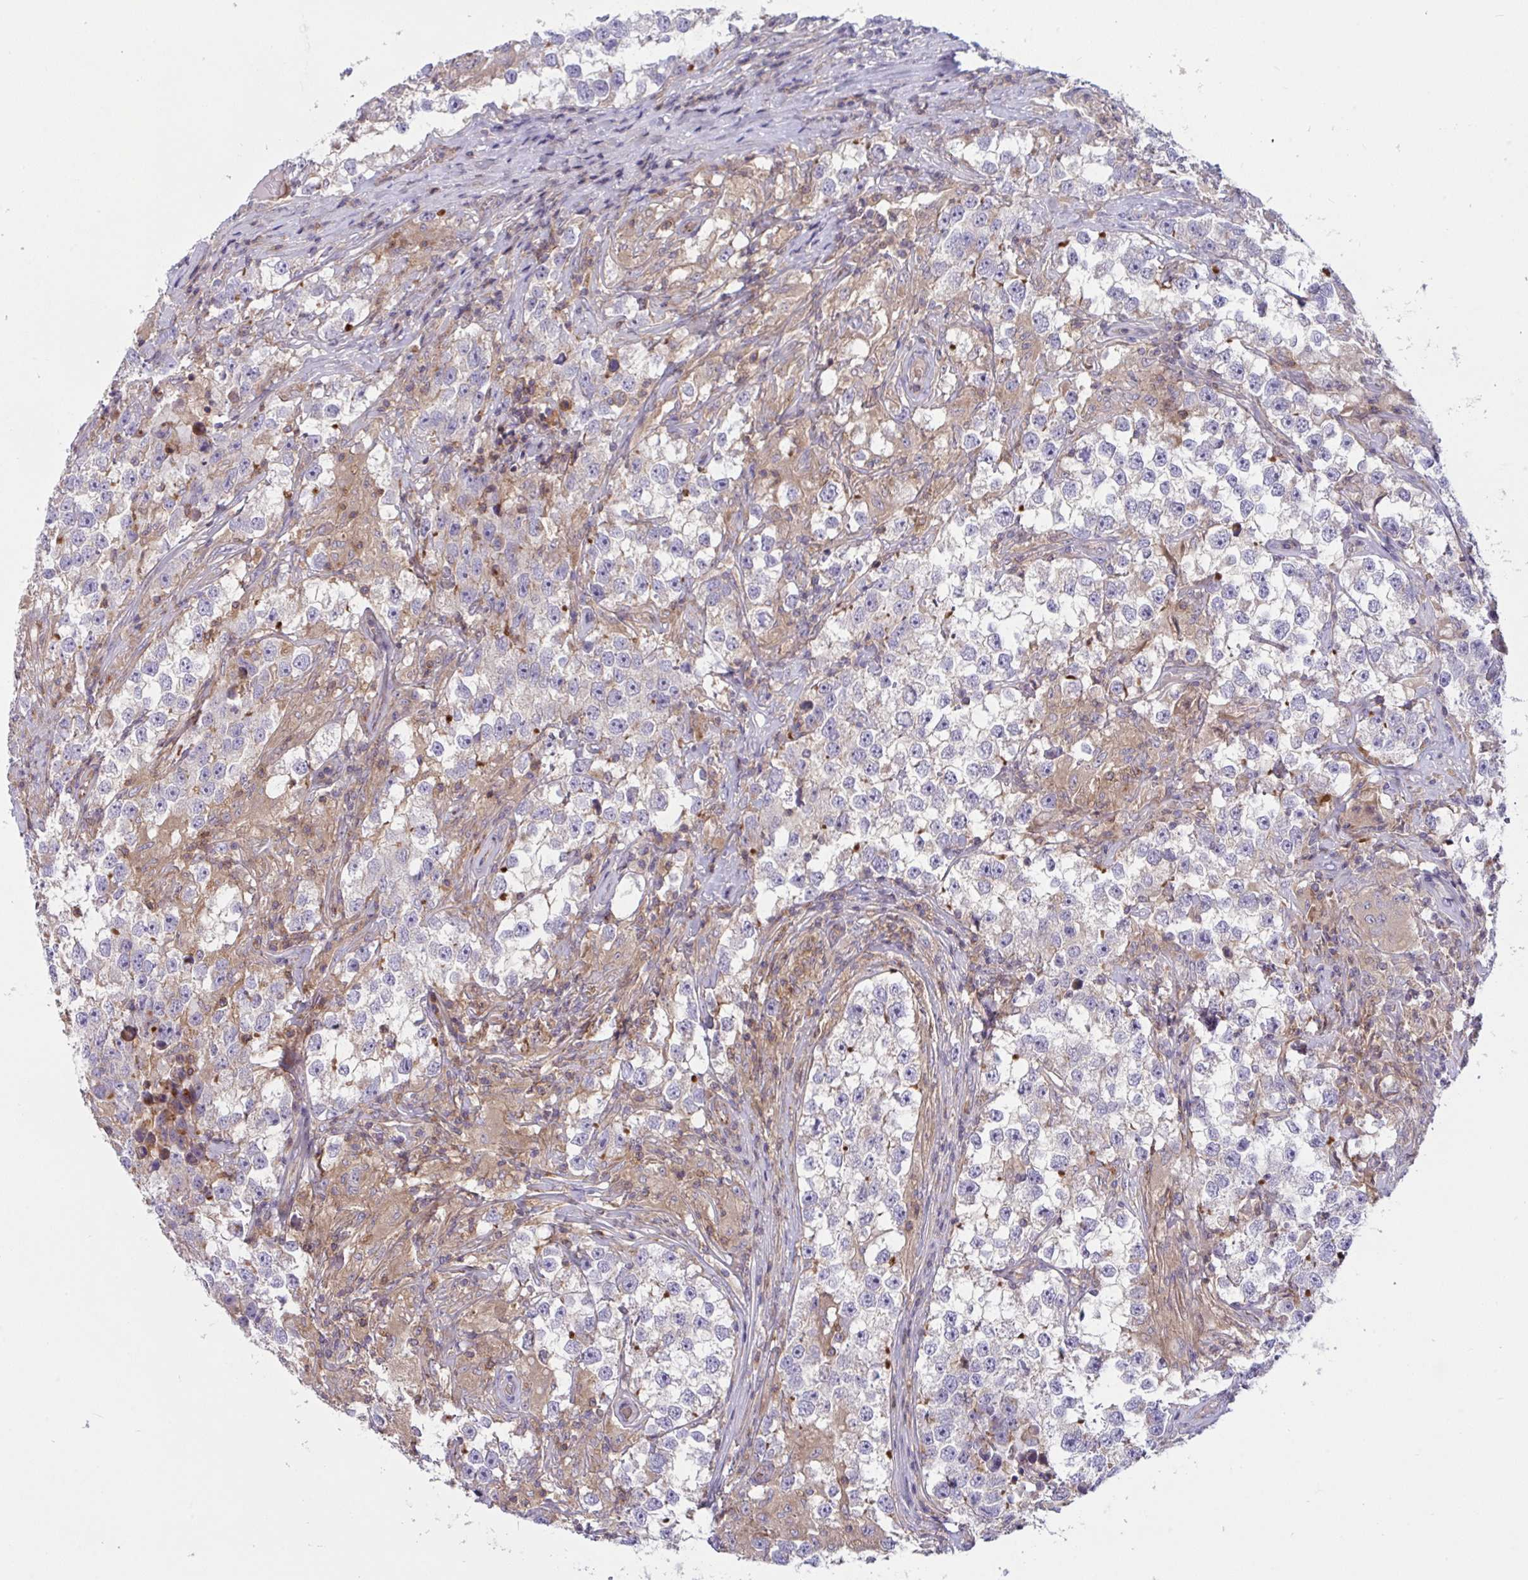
{"staining": {"intensity": "negative", "quantity": "none", "location": "none"}, "tissue": "testis cancer", "cell_type": "Tumor cells", "image_type": "cancer", "snomed": [{"axis": "morphology", "description": "Seminoma, NOS"}, {"axis": "topography", "description": "Testis"}], "caption": "Seminoma (testis) was stained to show a protein in brown. There is no significant expression in tumor cells.", "gene": "TANK", "patient": {"sex": "male", "age": 46}}